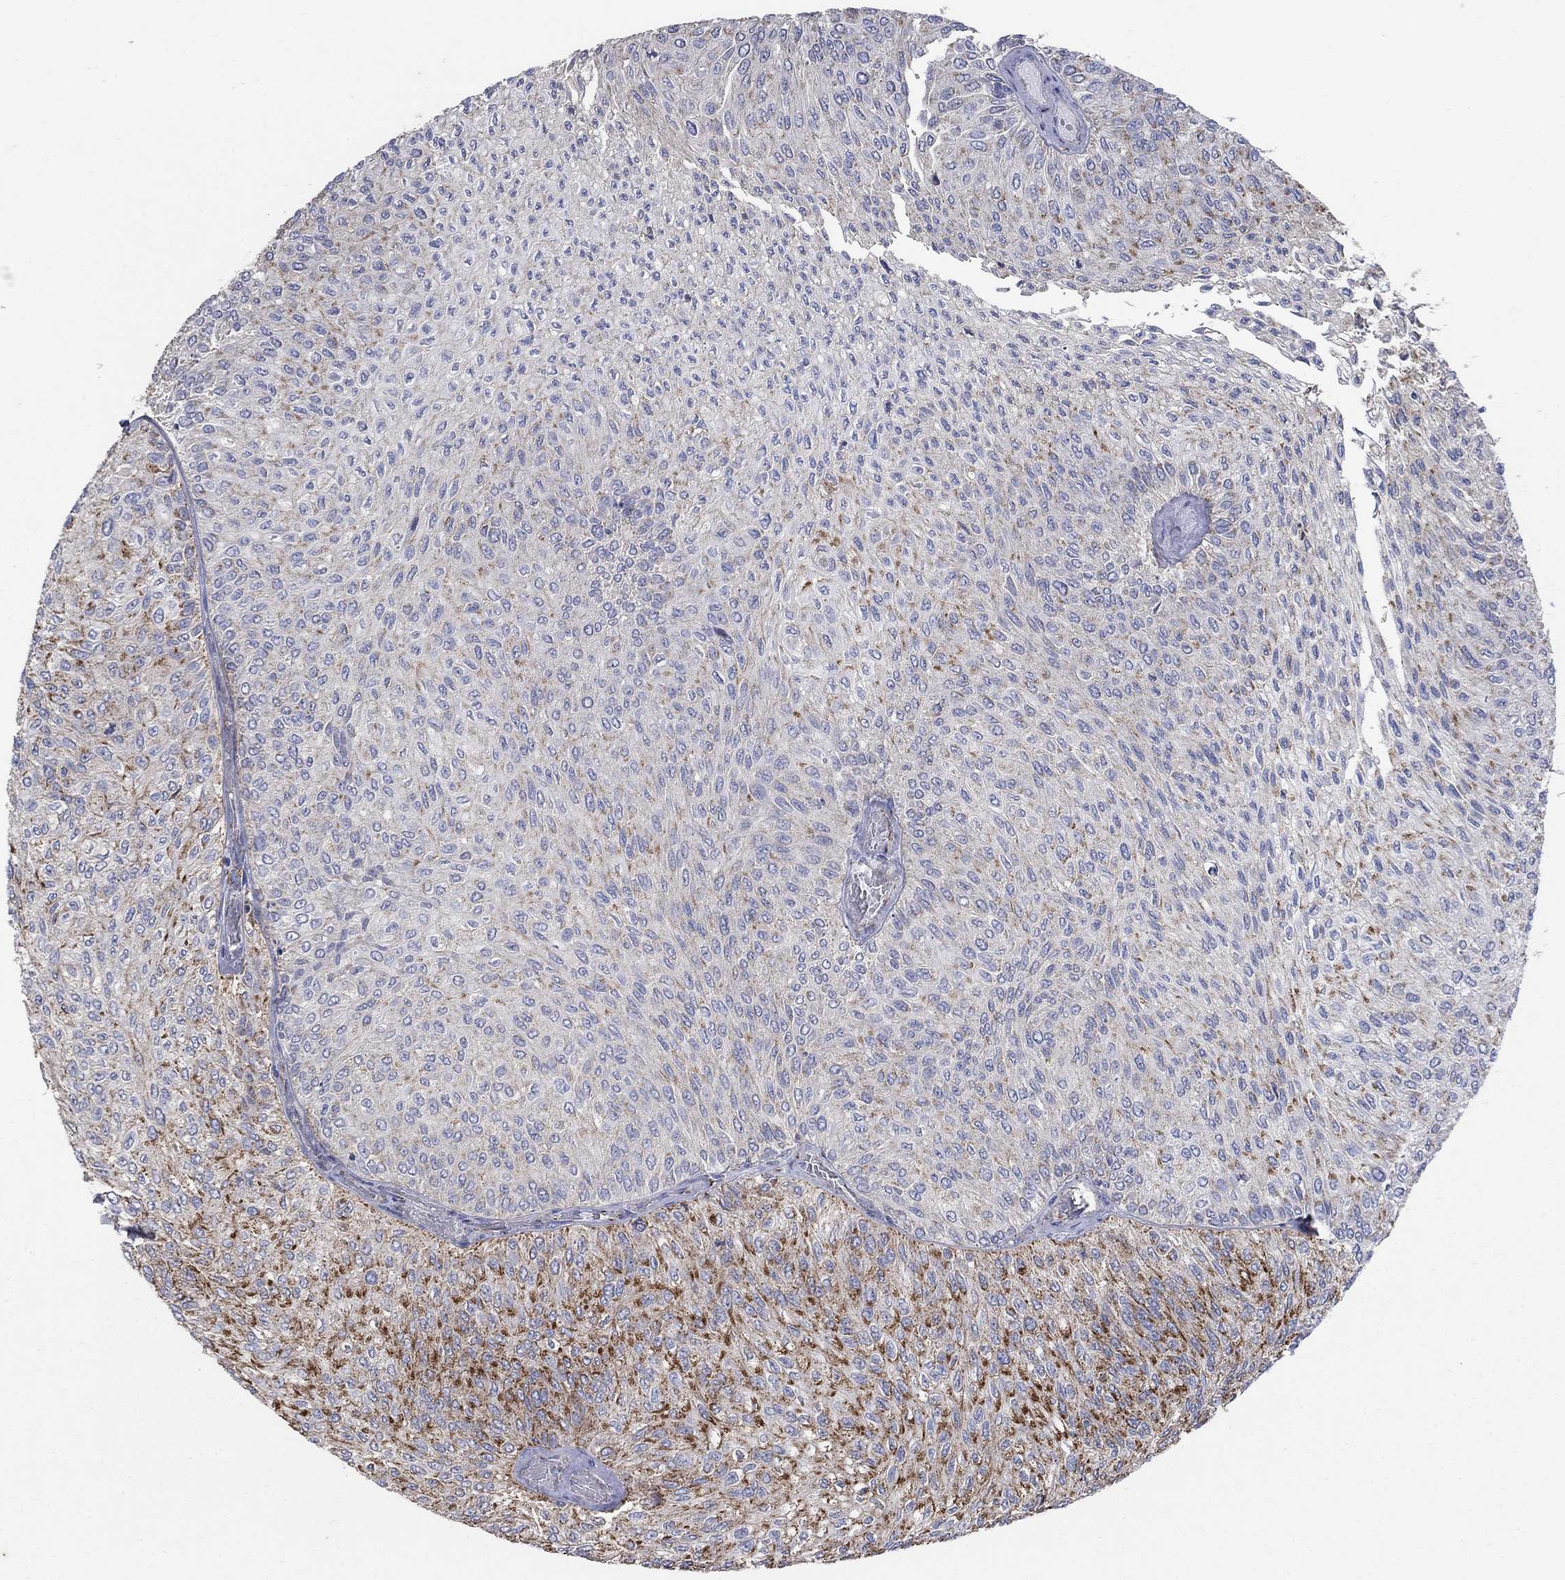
{"staining": {"intensity": "strong", "quantity": "25%-75%", "location": "cytoplasmic/membranous"}, "tissue": "urothelial cancer", "cell_type": "Tumor cells", "image_type": "cancer", "snomed": [{"axis": "morphology", "description": "Urothelial carcinoma, Low grade"}, {"axis": "topography", "description": "Urinary bladder"}], "caption": "DAB immunohistochemical staining of human urothelial carcinoma (low-grade) reveals strong cytoplasmic/membranous protein staining in about 25%-75% of tumor cells.", "gene": "PNPLA2", "patient": {"sex": "male", "age": 78}}